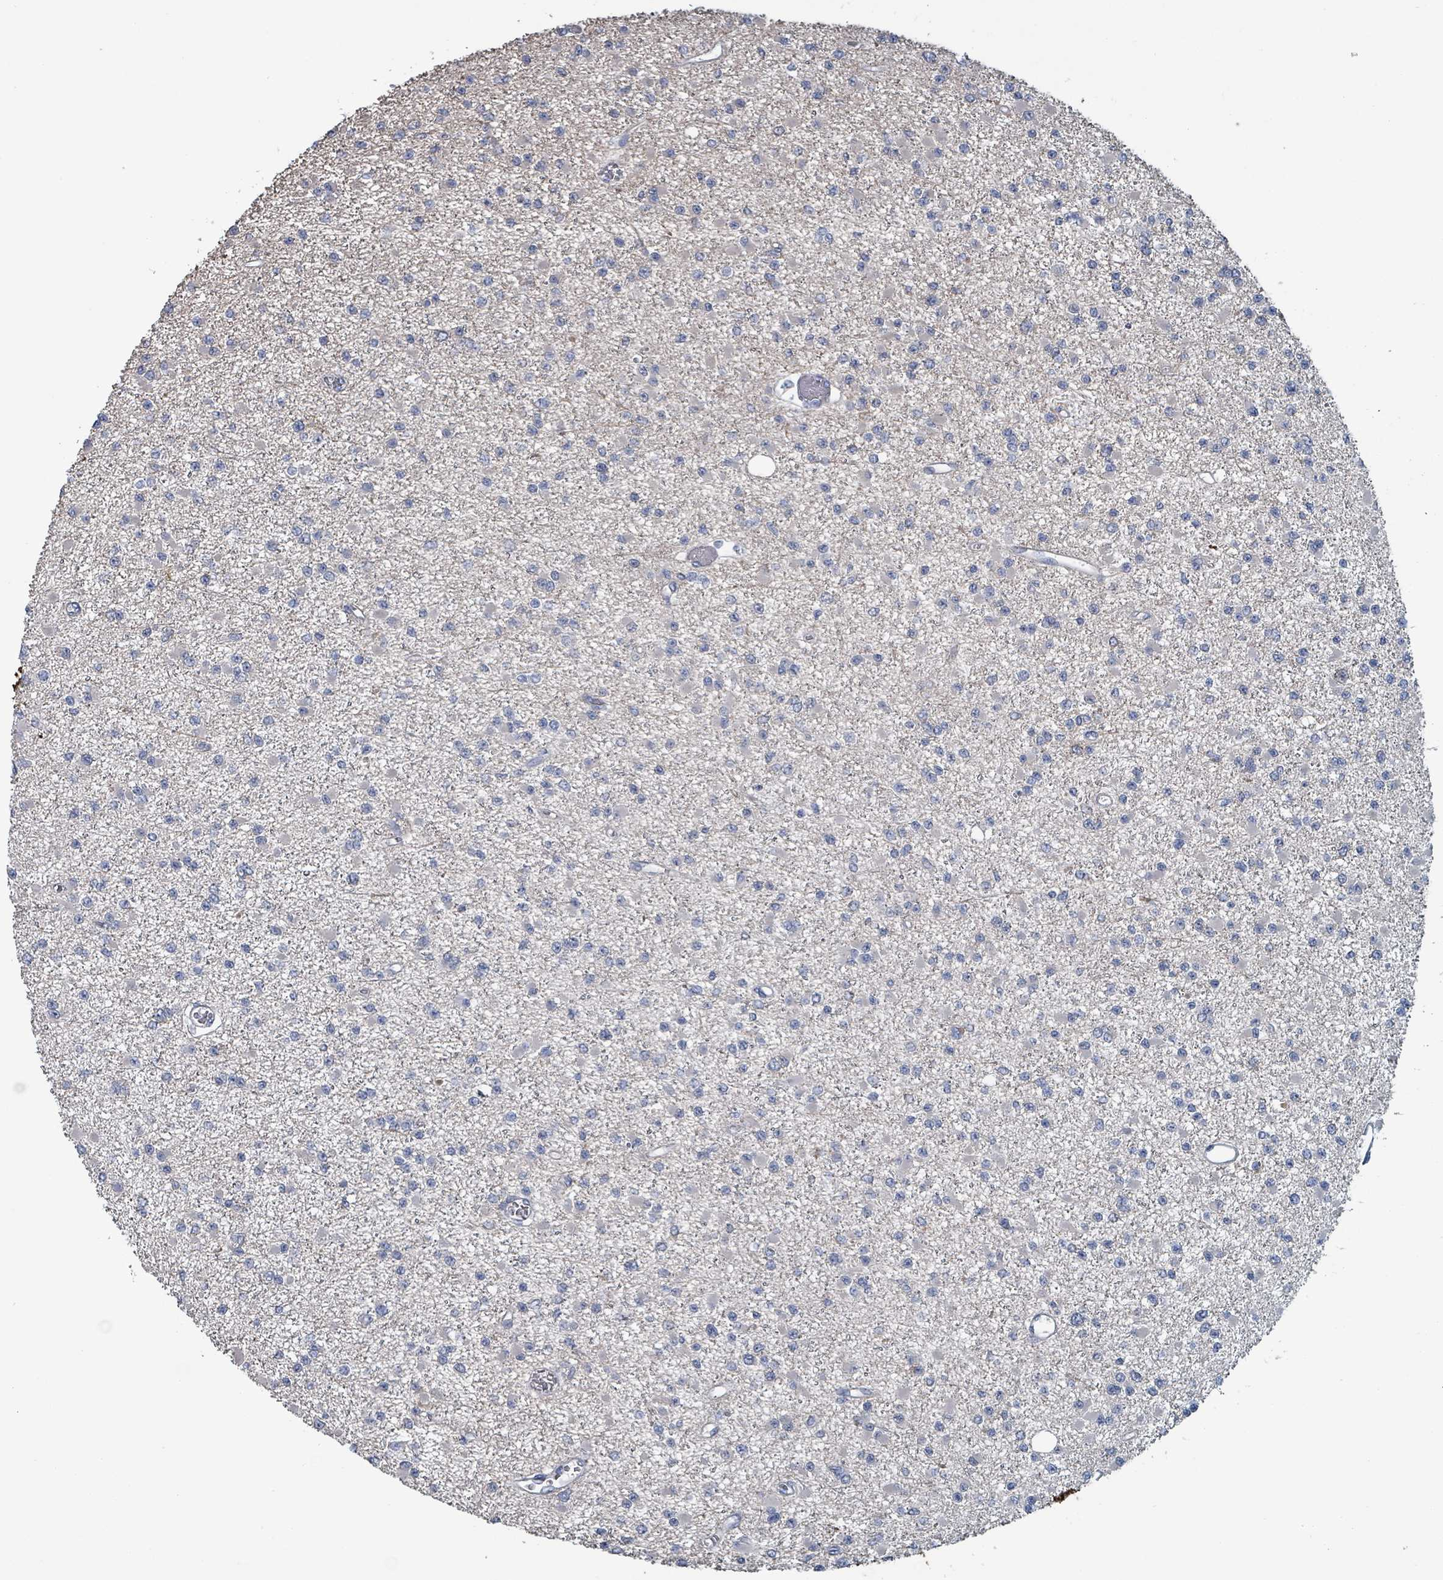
{"staining": {"intensity": "negative", "quantity": "none", "location": "none"}, "tissue": "glioma", "cell_type": "Tumor cells", "image_type": "cancer", "snomed": [{"axis": "morphology", "description": "Glioma, malignant, Low grade"}, {"axis": "topography", "description": "Brain"}], "caption": "High magnification brightfield microscopy of glioma stained with DAB (brown) and counterstained with hematoxylin (blue): tumor cells show no significant positivity.", "gene": "TAAR5", "patient": {"sex": "female", "age": 22}}